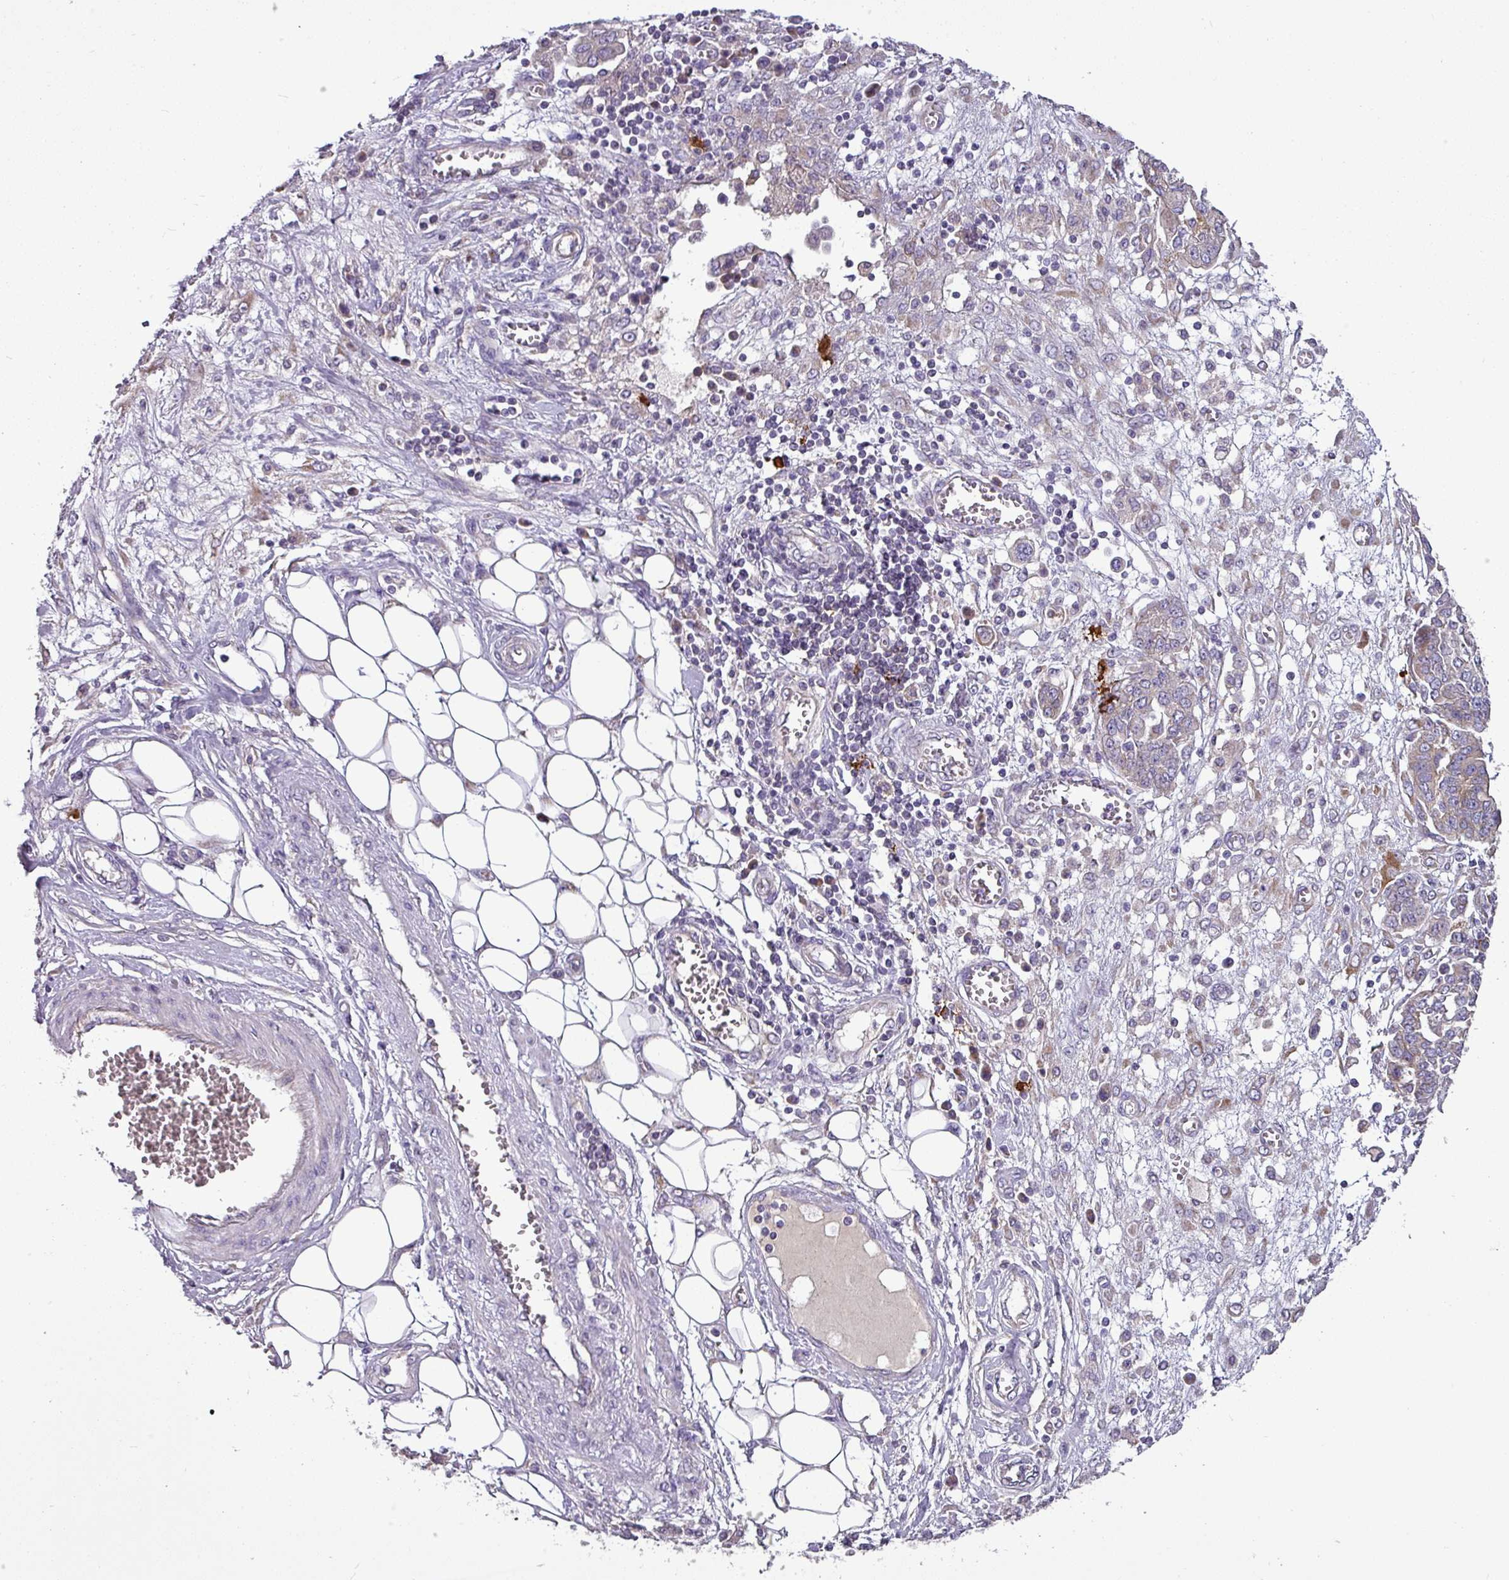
{"staining": {"intensity": "weak", "quantity": "<25%", "location": "cytoplasmic/membranous"}, "tissue": "ovarian cancer", "cell_type": "Tumor cells", "image_type": "cancer", "snomed": [{"axis": "morphology", "description": "Cystadenocarcinoma, serous, NOS"}, {"axis": "topography", "description": "Soft tissue"}, {"axis": "topography", "description": "Ovary"}], "caption": "An image of ovarian serous cystadenocarcinoma stained for a protein exhibits no brown staining in tumor cells.", "gene": "GAN", "patient": {"sex": "female", "age": 57}}